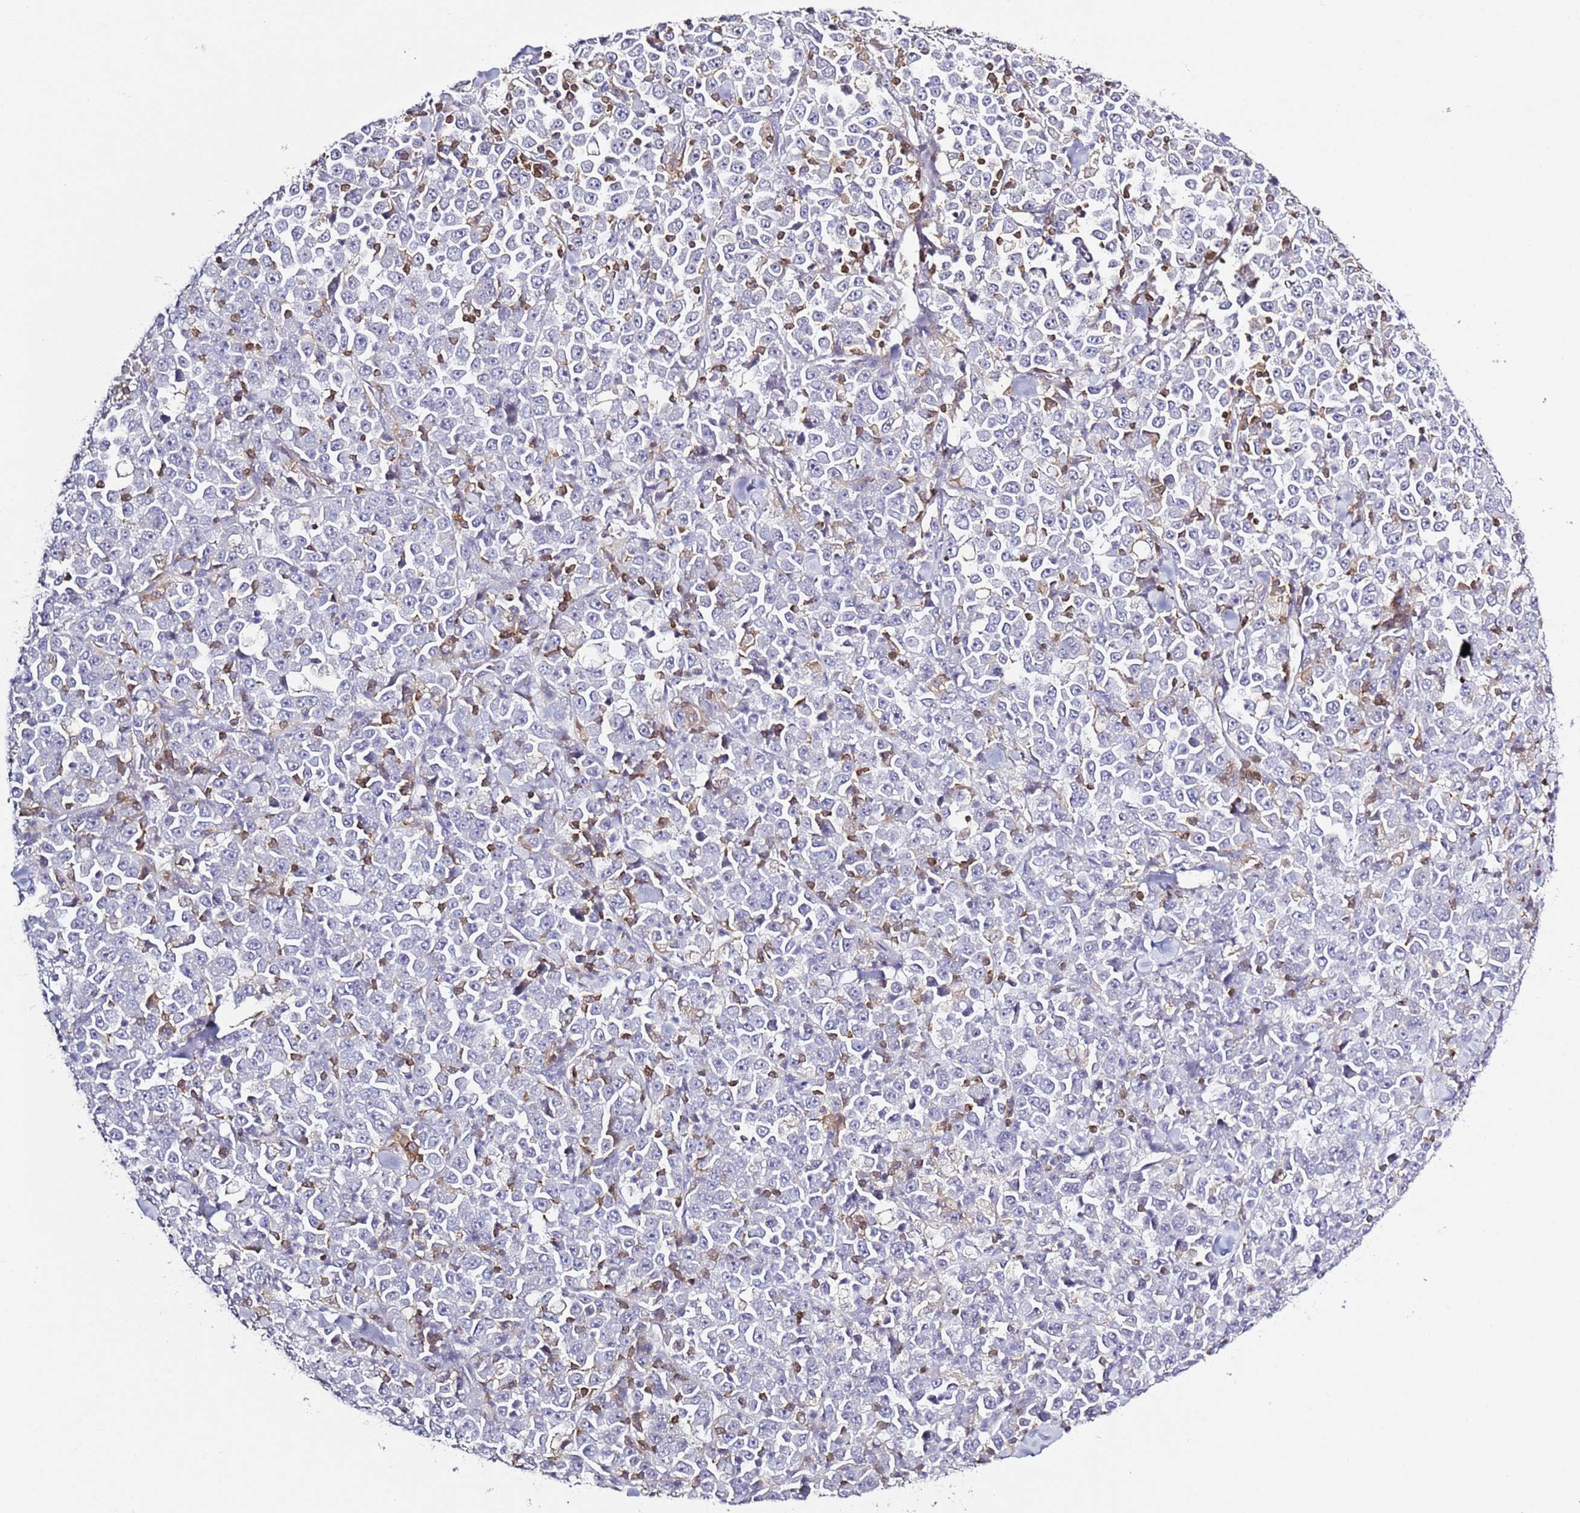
{"staining": {"intensity": "negative", "quantity": "none", "location": "none"}, "tissue": "stomach cancer", "cell_type": "Tumor cells", "image_type": "cancer", "snomed": [{"axis": "morphology", "description": "Normal tissue, NOS"}, {"axis": "morphology", "description": "Adenocarcinoma, NOS"}, {"axis": "topography", "description": "Stomach, upper"}, {"axis": "topography", "description": "Stomach"}], "caption": "There is no significant staining in tumor cells of stomach cancer (adenocarcinoma). (DAB immunohistochemistry (IHC) visualized using brightfield microscopy, high magnification).", "gene": "LPXN", "patient": {"sex": "male", "age": 59}}